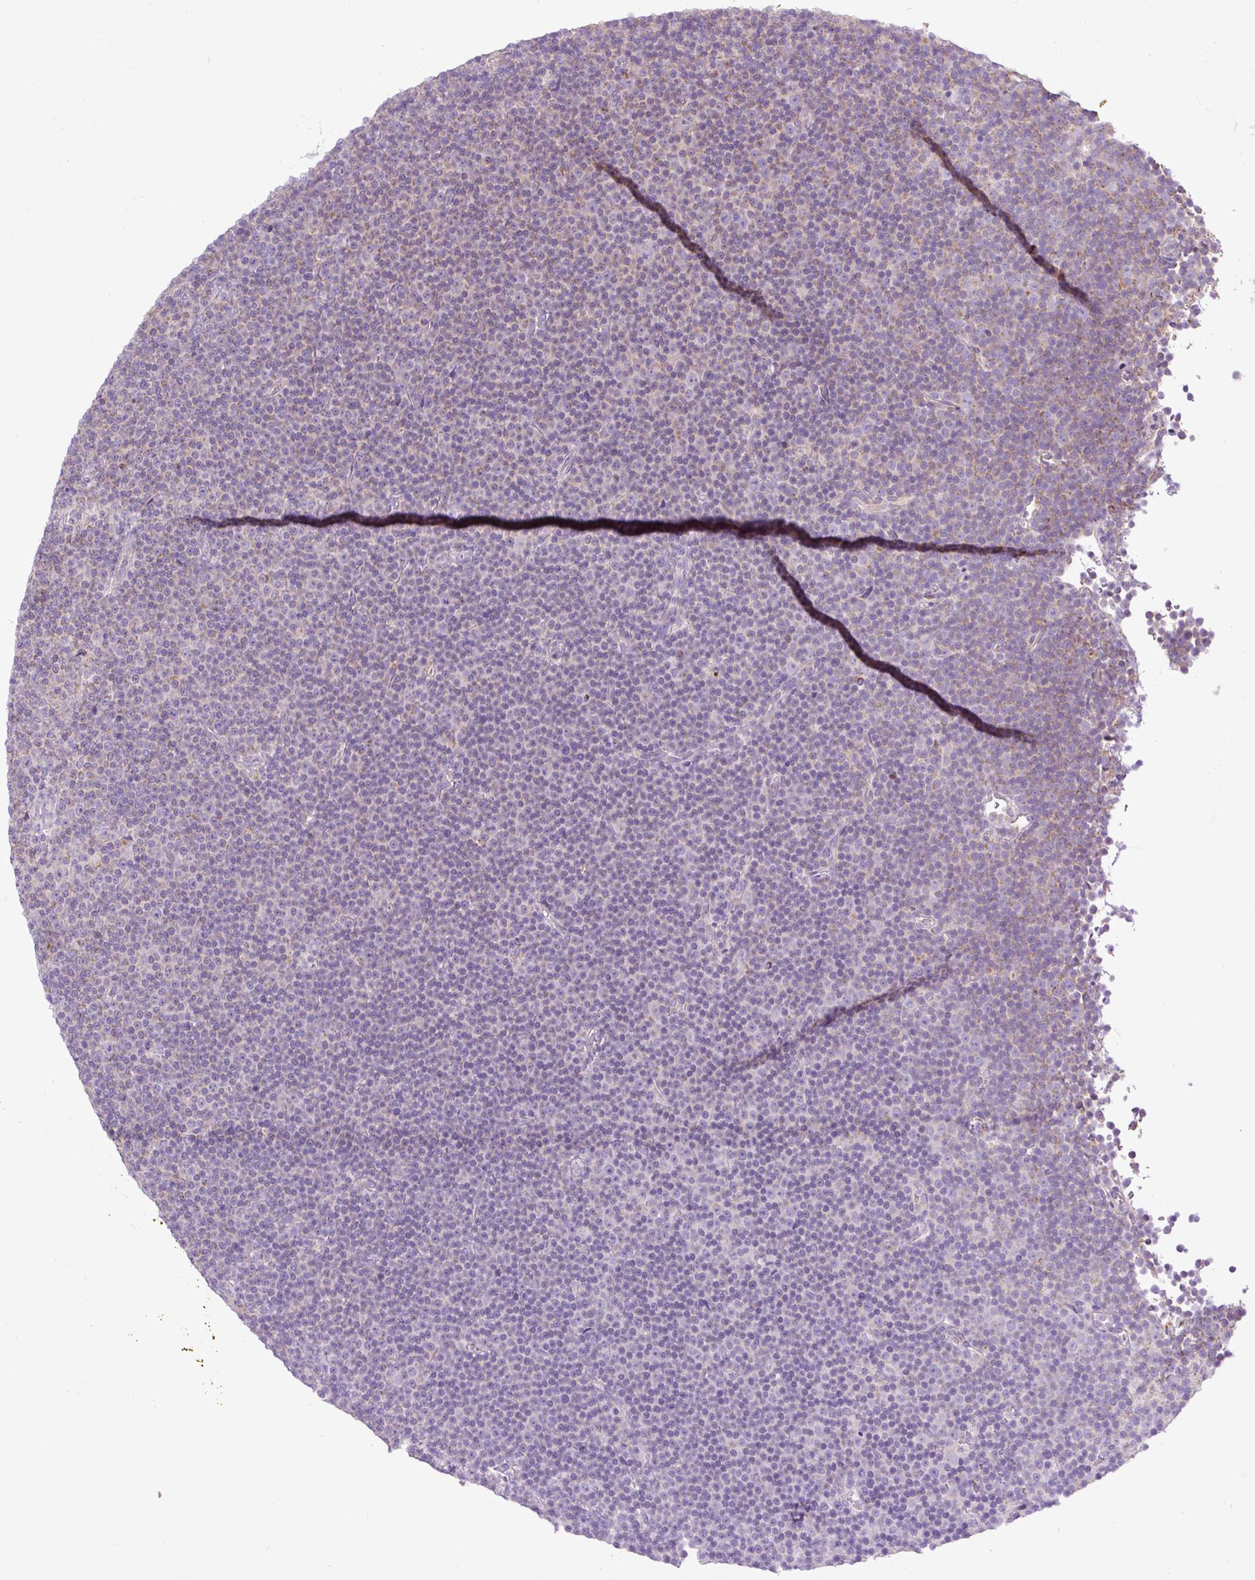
{"staining": {"intensity": "weak", "quantity": "25%-75%", "location": "cytoplasmic/membranous"}, "tissue": "lymphoma", "cell_type": "Tumor cells", "image_type": "cancer", "snomed": [{"axis": "morphology", "description": "Malignant lymphoma, non-Hodgkin's type, Low grade"}, {"axis": "topography", "description": "Lymph node"}], "caption": "Protein expression analysis of low-grade malignant lymphoma, non-Hodgkin's type shows weak cytoplasmic/membranous expression in about 25%-75% of tumor cells.", "gene": "ZNF547", "patient": {"sex": "female", "age": 67}}